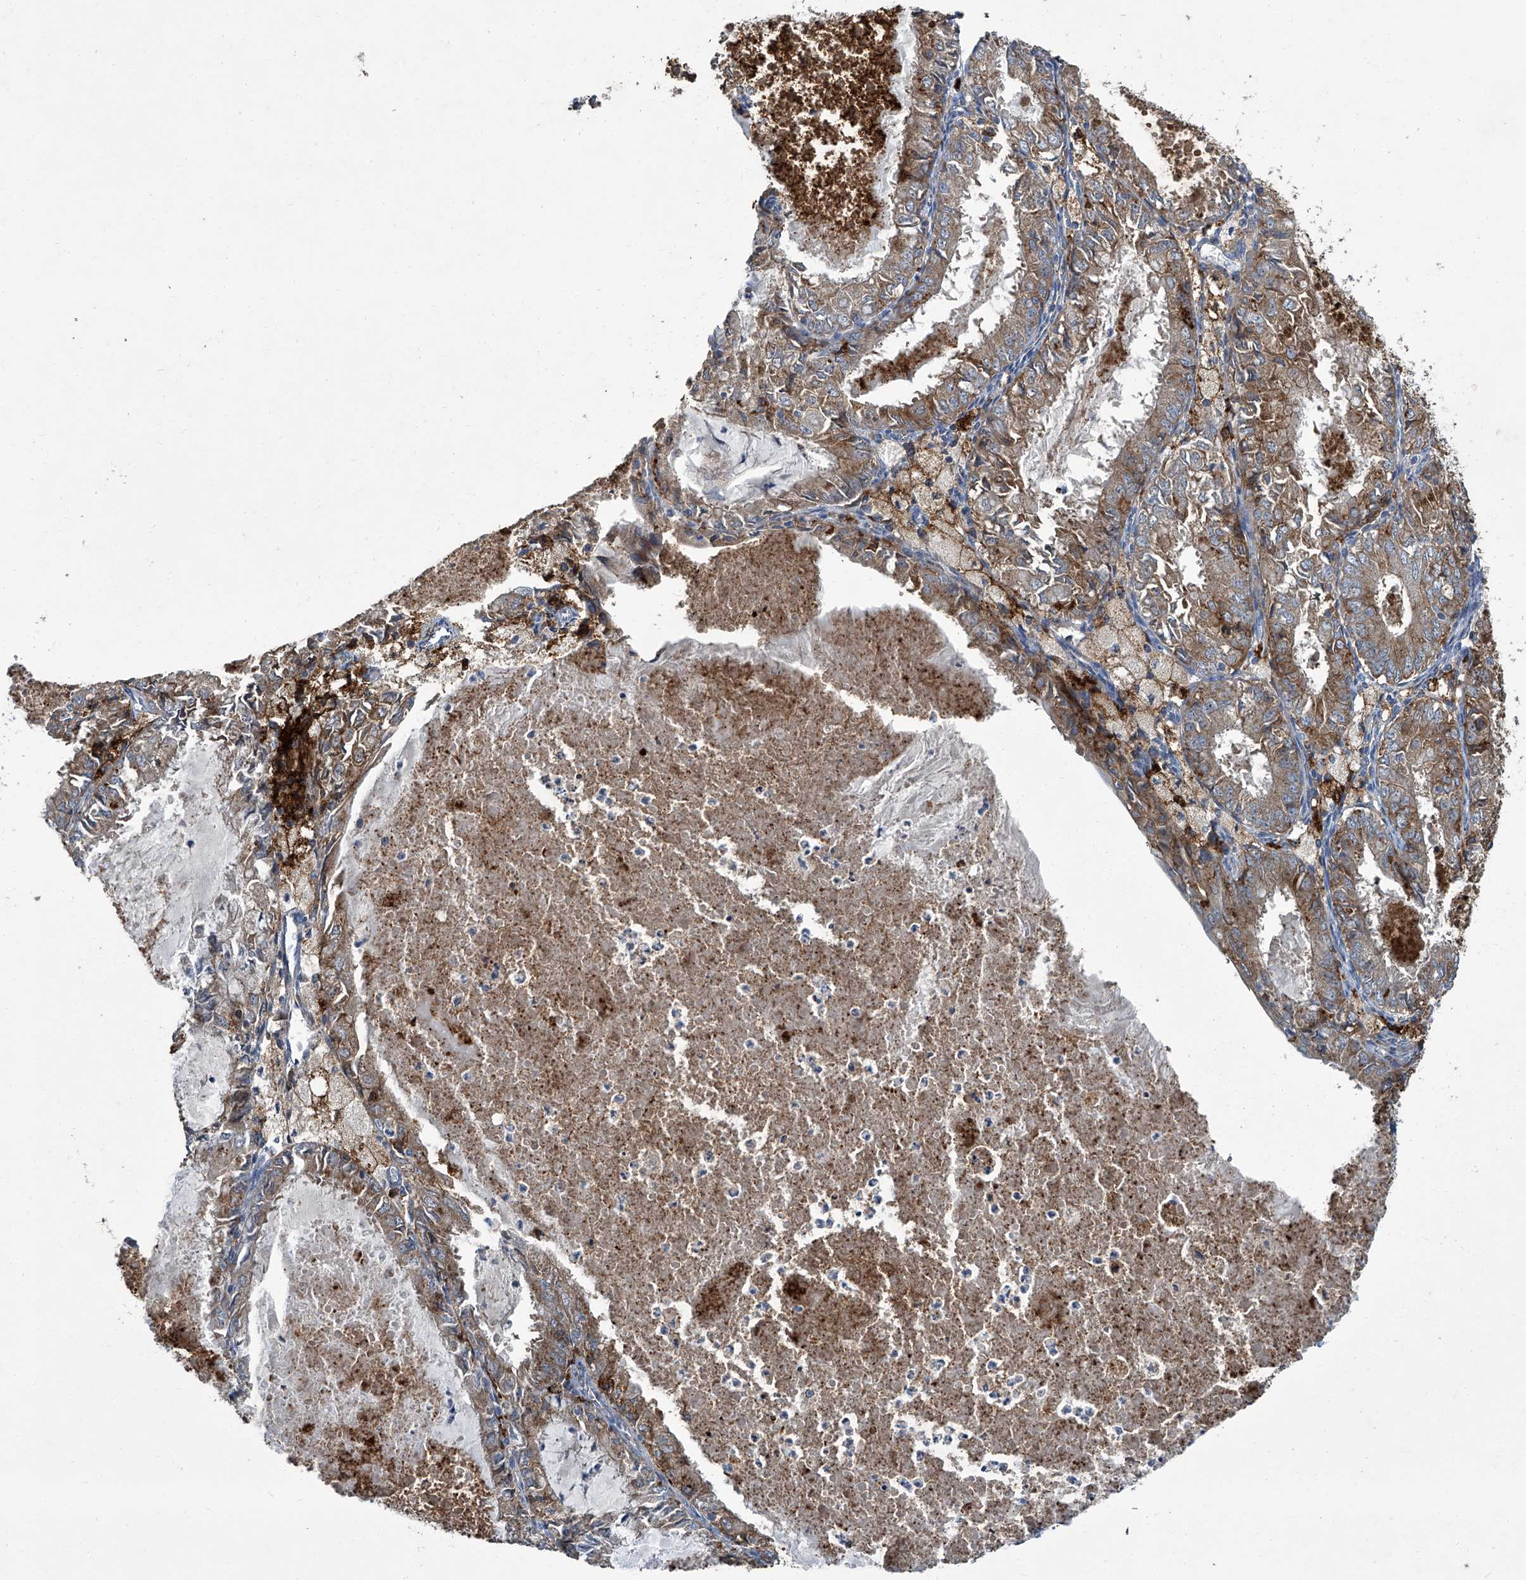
{"staining": {"intensity": "moderate", "quantity": ">75%", "location": "cytoplasmic/membranous"}, "tissue": "endometrial cancer", "cell_type": "Tumor cells", "image_type": "cancer", "snomed": [{"axis": "morphology", "description": "Adenocarcinoma, NOS"}, {"axis": "topography", "description": "Endometrium"}], "caption": "A medium amount of moderate cytoplasmic/membranous positivity is appreciated in approximately >75% of tumor cells in endometrial cancer tissue.", "gene": "FAM167A", "patient": {"sex": "female", "age": 57}}